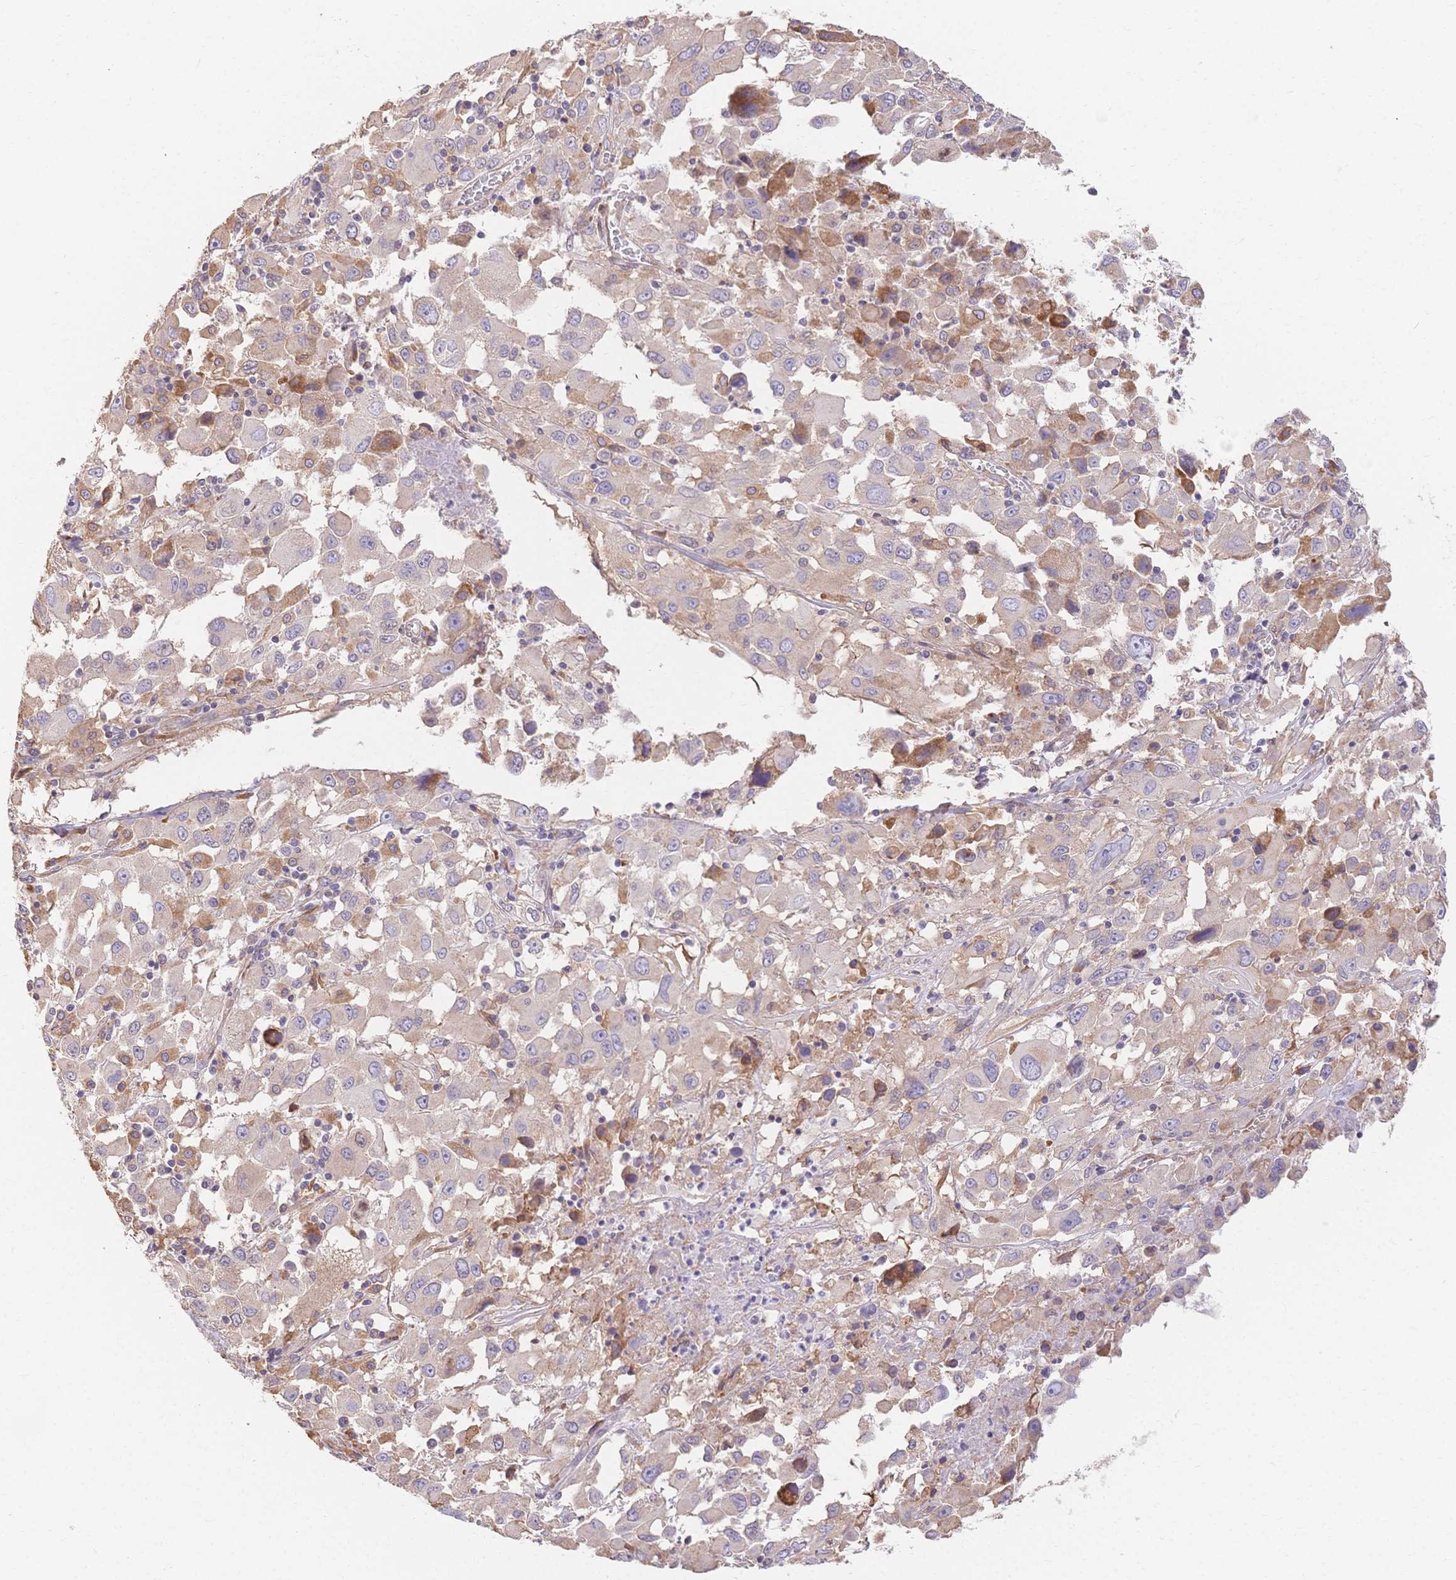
{"staining": {"intensity": "weak", "quantity": "<25%", "location": "cytoplasmic/membranous"}, "tissue": "melanoma", "cell_type": "Tumor cells", "image_type": "cancer", "snomed": [{"axis": "morphology", "description": "Malignant melanoma, Metastatic site"}, {"axis": "topography", "description": "Soft tissue"}], "caption": "An immunohistochemistry (IHC) image of malignant melanoma (metastatic site) is shown. There is no staining in tumor cells of malignant melanoma (metastatic site).", "gene": "HS3ST5", "patient": {"sex": "male", "age": 50}}